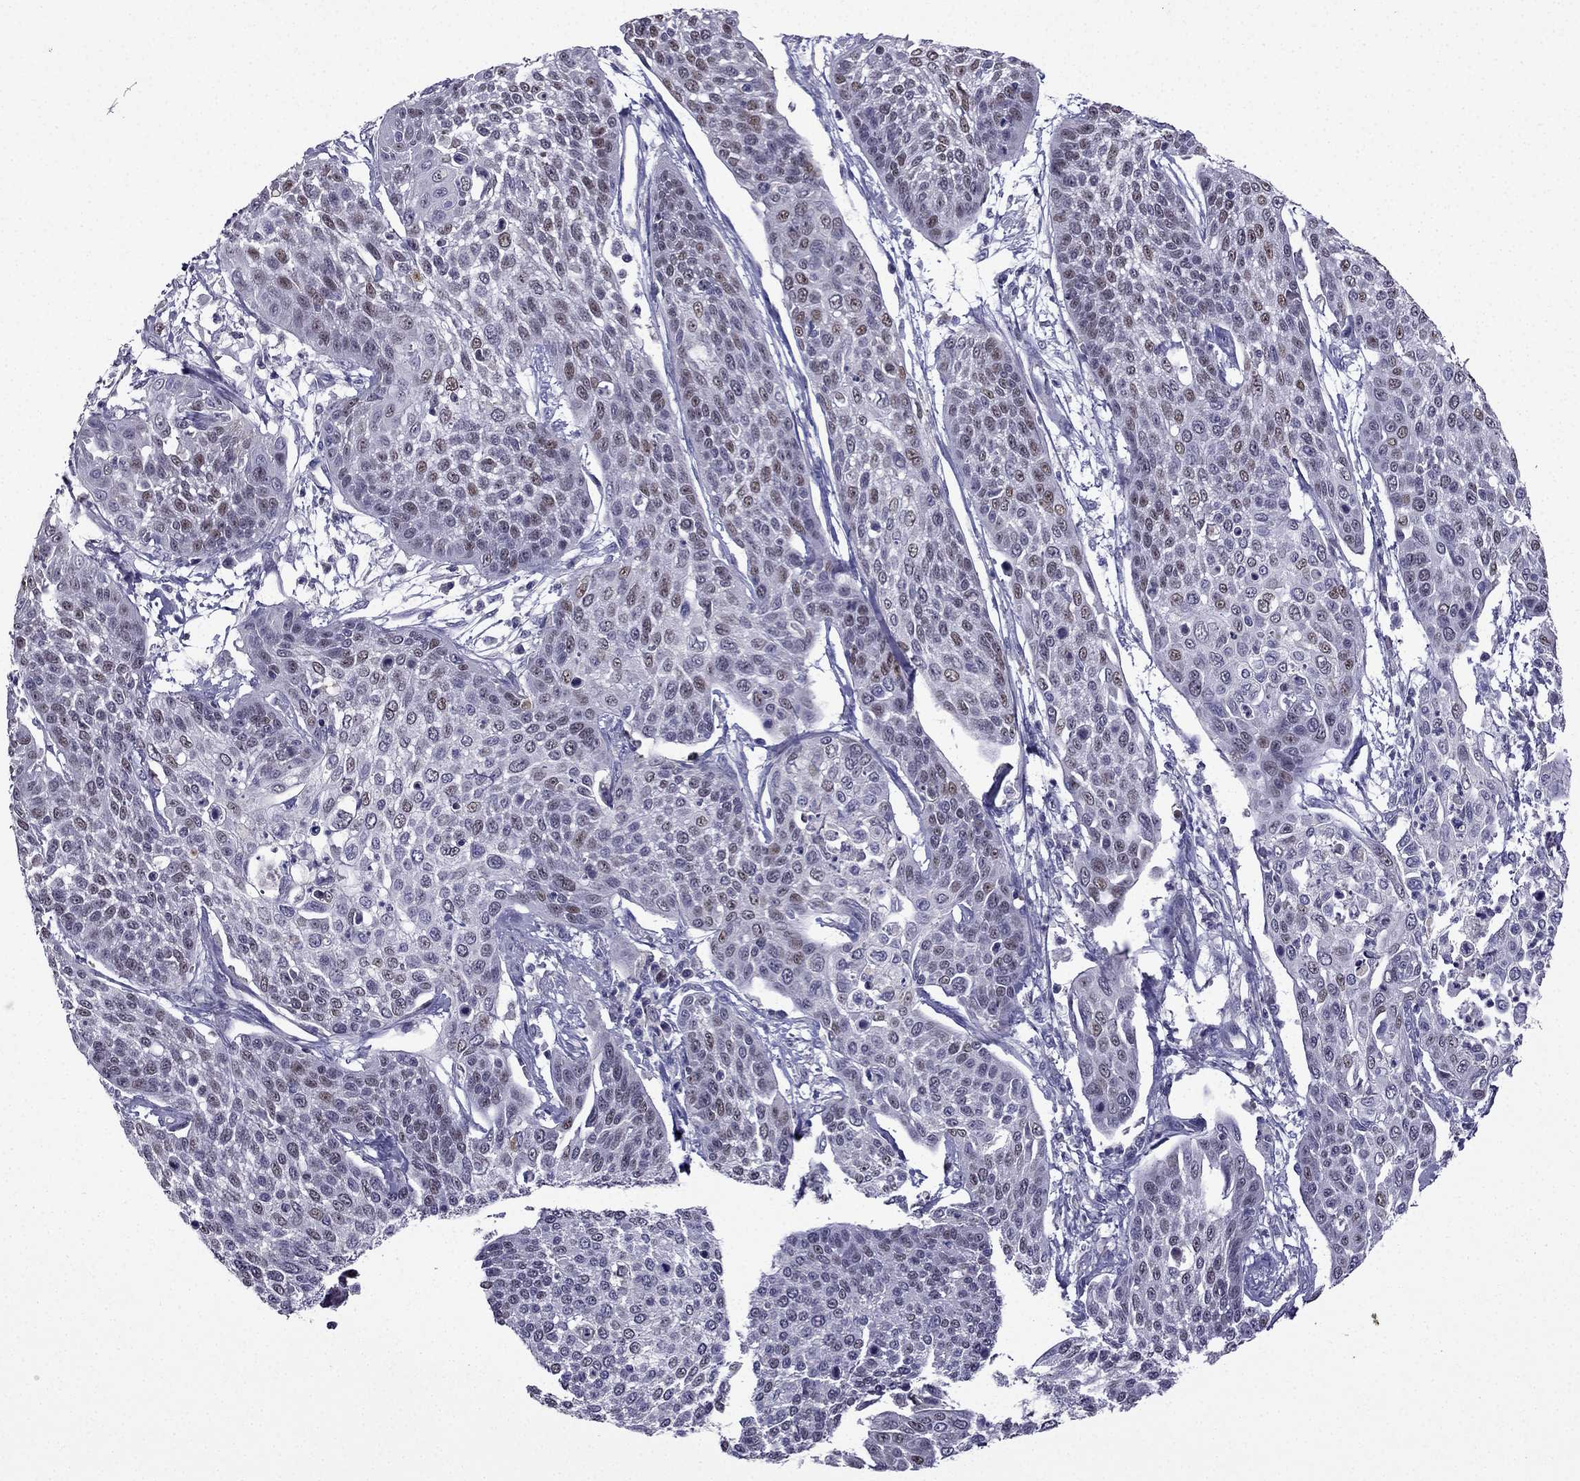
{"staining": {"intensity": "weak", "quantity": "<25%", "location": "nuclear"}, "tissue": "cervical cancer", "cell_type": "Tumor cells", "image_type": "cancer", "snomed": [{"axis": "morphology", "description": "Squamous cell carcinoma, NOS"}, {"axis": "topography", "description": "Cervix"}], "caption": "The image reveals no staining of tumor cells in cervical cancer. (IHC, brightfield microscopy, high magnification).", "gene": "UHRF1", "patient": {"sex": "female", "age": 34}}